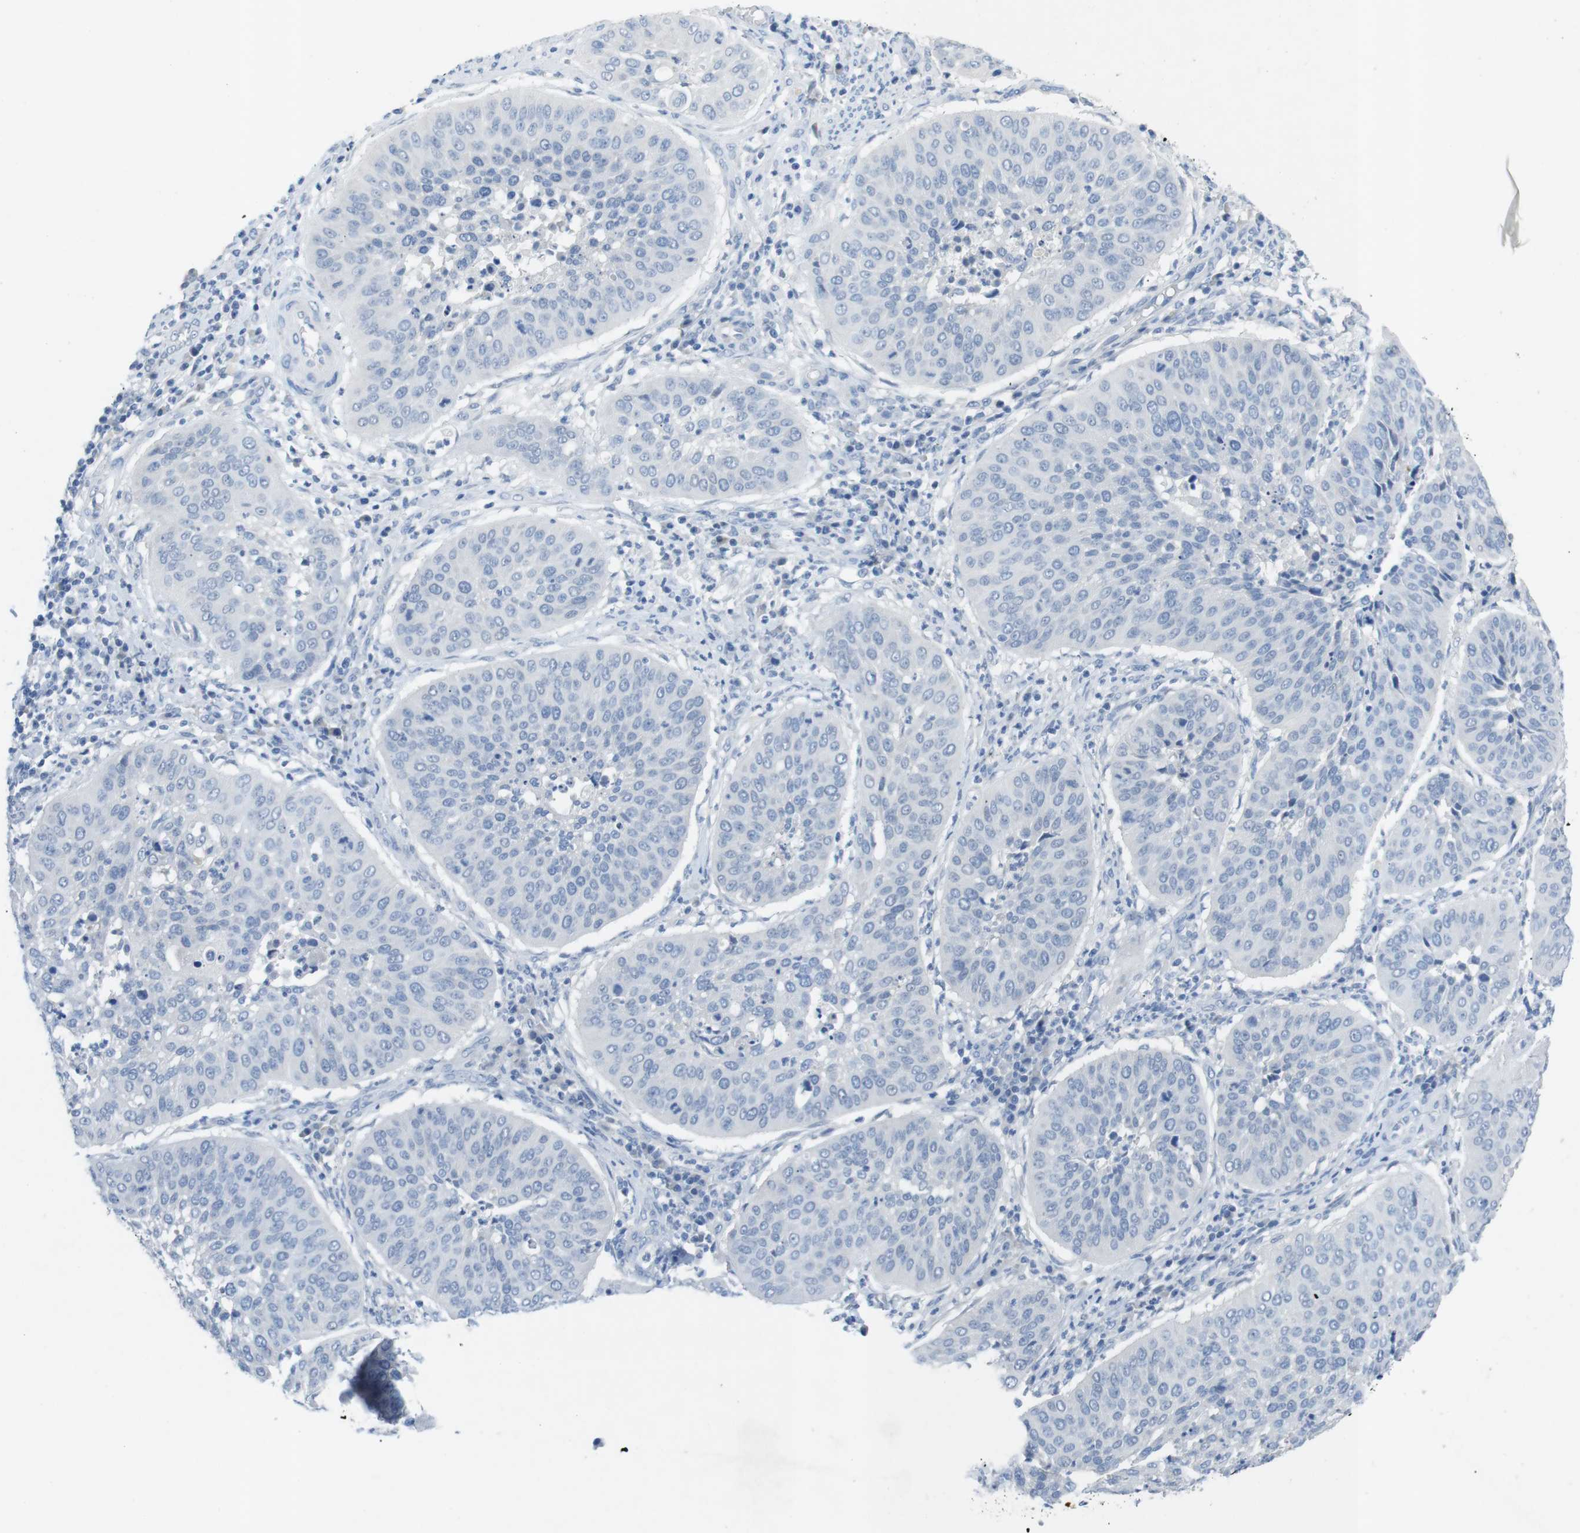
{"staining": {"intensity": "negative", "quantity": "none", "location": "none"}, "tissue": "cervical cancer", "cell_type": "Tumor cells", "image_type": "cancer", "snomed": [{"axis": "morphology", "description": "Normal tissue, NOS"}, {"axis": "morphology", "description": "Squamous cell carcinoma, NOS"}, {"axis": "topography", "description": "Cervix"}], "caption": "There is no significant positivity in tumor cells of squamous cell carcinoma (cervical).", "gene": "SALL4", "patient": {"sex": "female", "age": 39}}